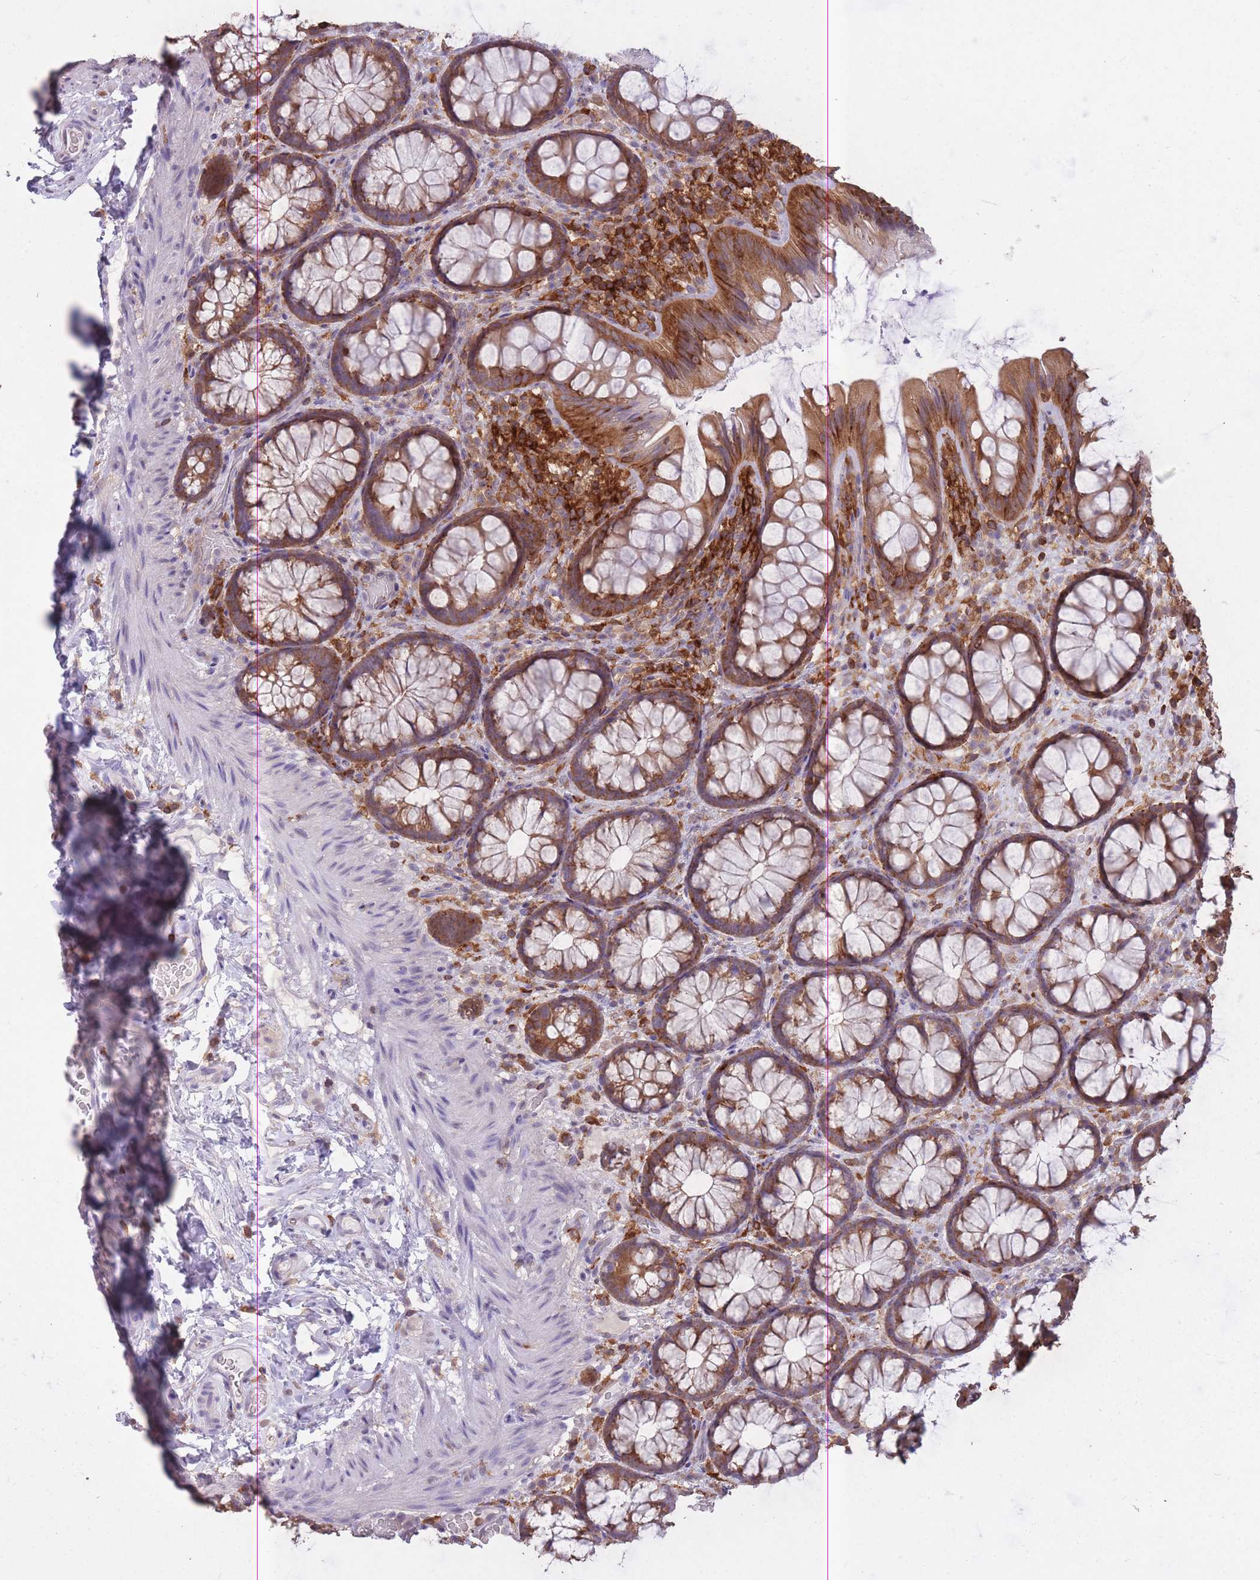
{"staining": {"intensity": "weak", "quantity": "<25%", "location": "cytoplasmic/membranous"}, "tissue": "colon", "cell_type": "Endothelial cells", "image_type": "normal", "snomed": [{"axis": "morphology", "description": "Normal tissue, NOS"}, {"axis": "topography", "description": "Colon"}], "caption": "Immunohistochemistry histopathology image of unremarkable colon: human colon stained with DAB (3,3'-diaminobenzidine) displays no significant protein positivity in endothelial cells. Nuclei are stained in blue.", "gene": "GMIP", "patient": {"sex": "male", "age": 46}}